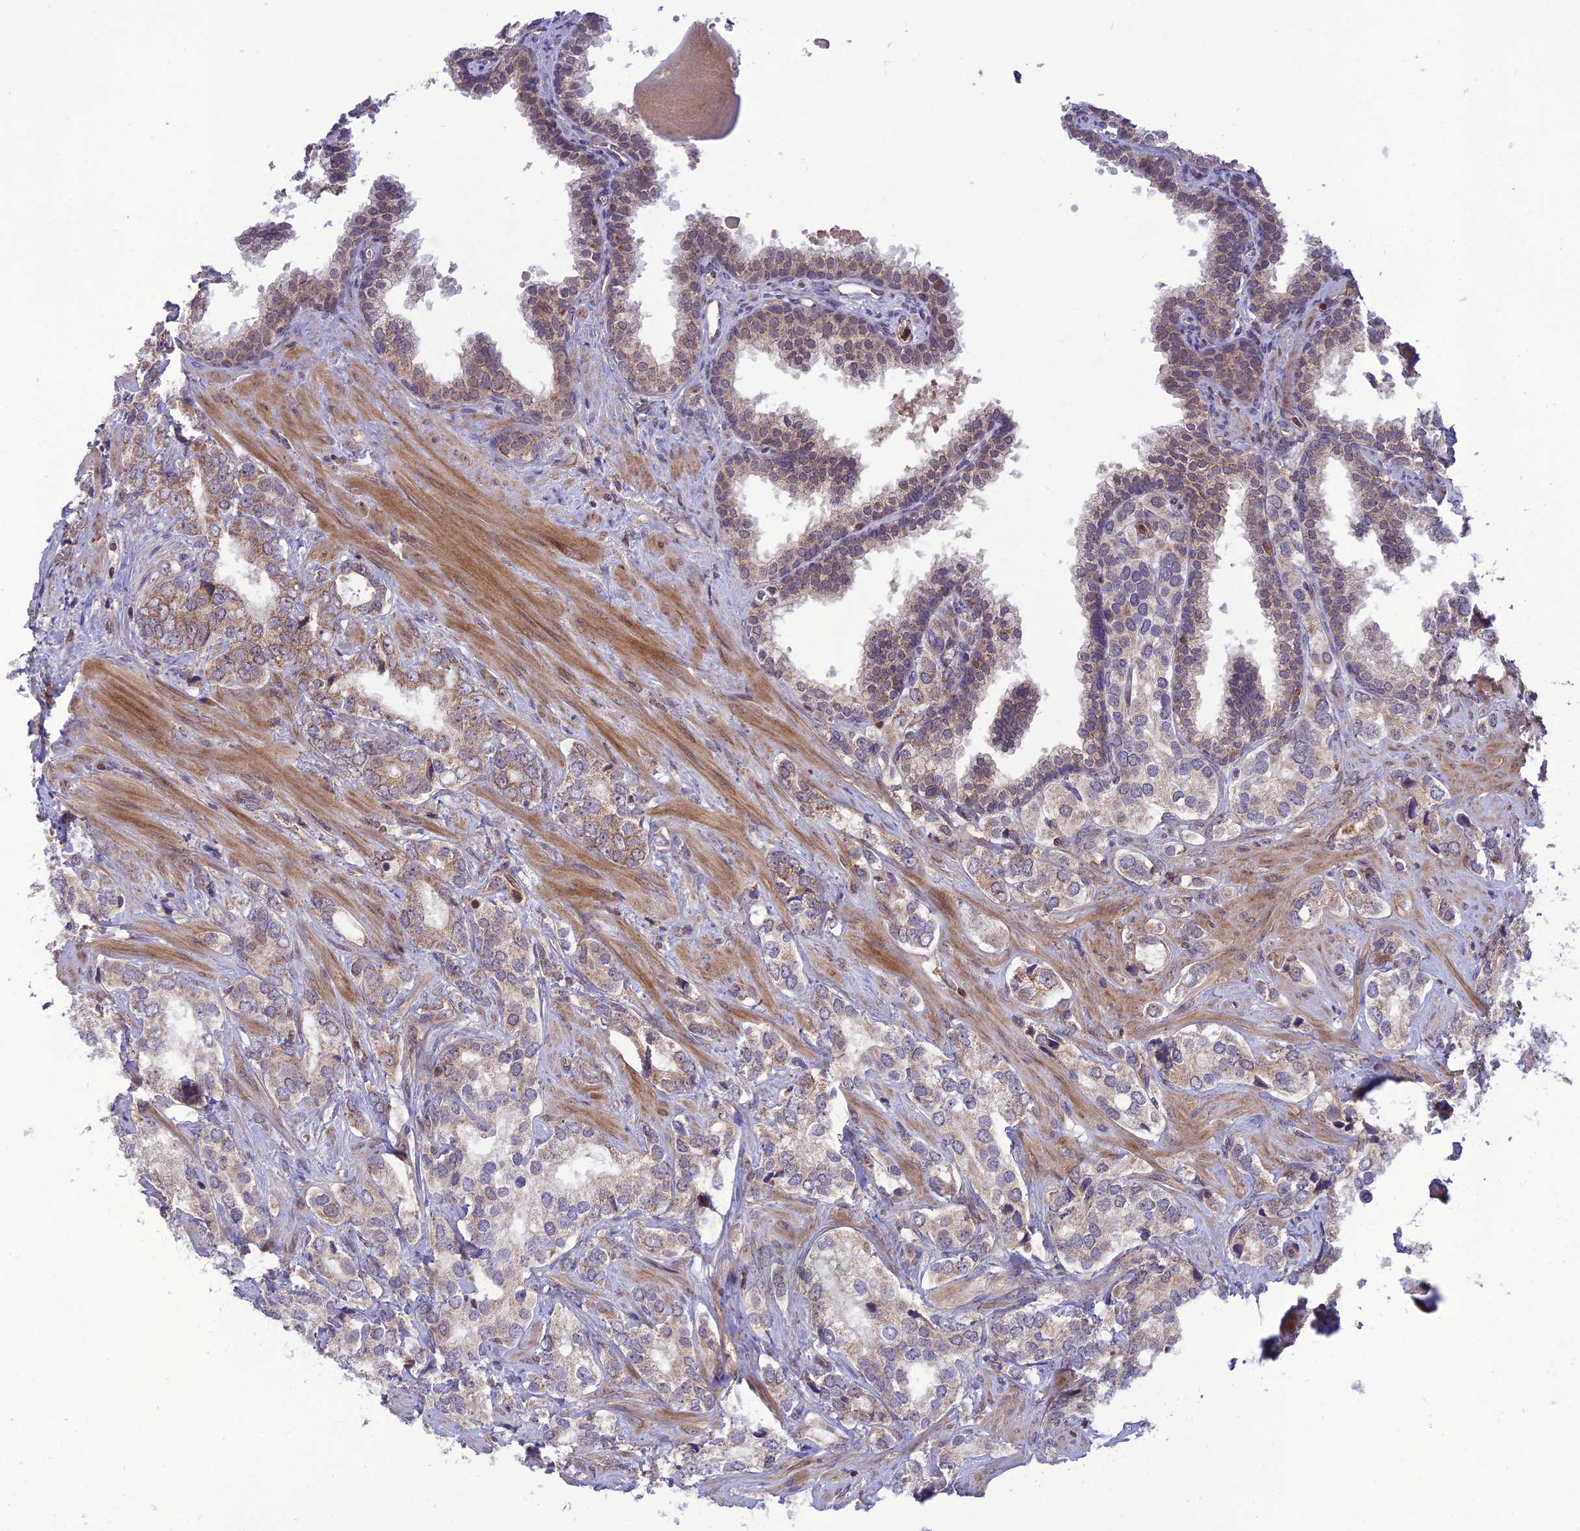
{"staining": {"intensity": "weak", "quantity": "<25%", "location": "cytoplasmic/membranous"}, "tissue": "prostate cancer", "cell_type": "Tumor cells", "image_type": "cancer", "snomed": [{"axis": "morphology", "description": "Adenocarcinoma, High grade"}, {"axis": "topography", "description": "Prostate"}], "caption": "High power microscopy image of an immunohistochemistry (IHC) photomicrograph of high-grade adenocarcinoma (prostate), revealing no significant expression in tumor cells.", "gene": "NDUFC1", "patient": {"sex": "male", "age": 66}}